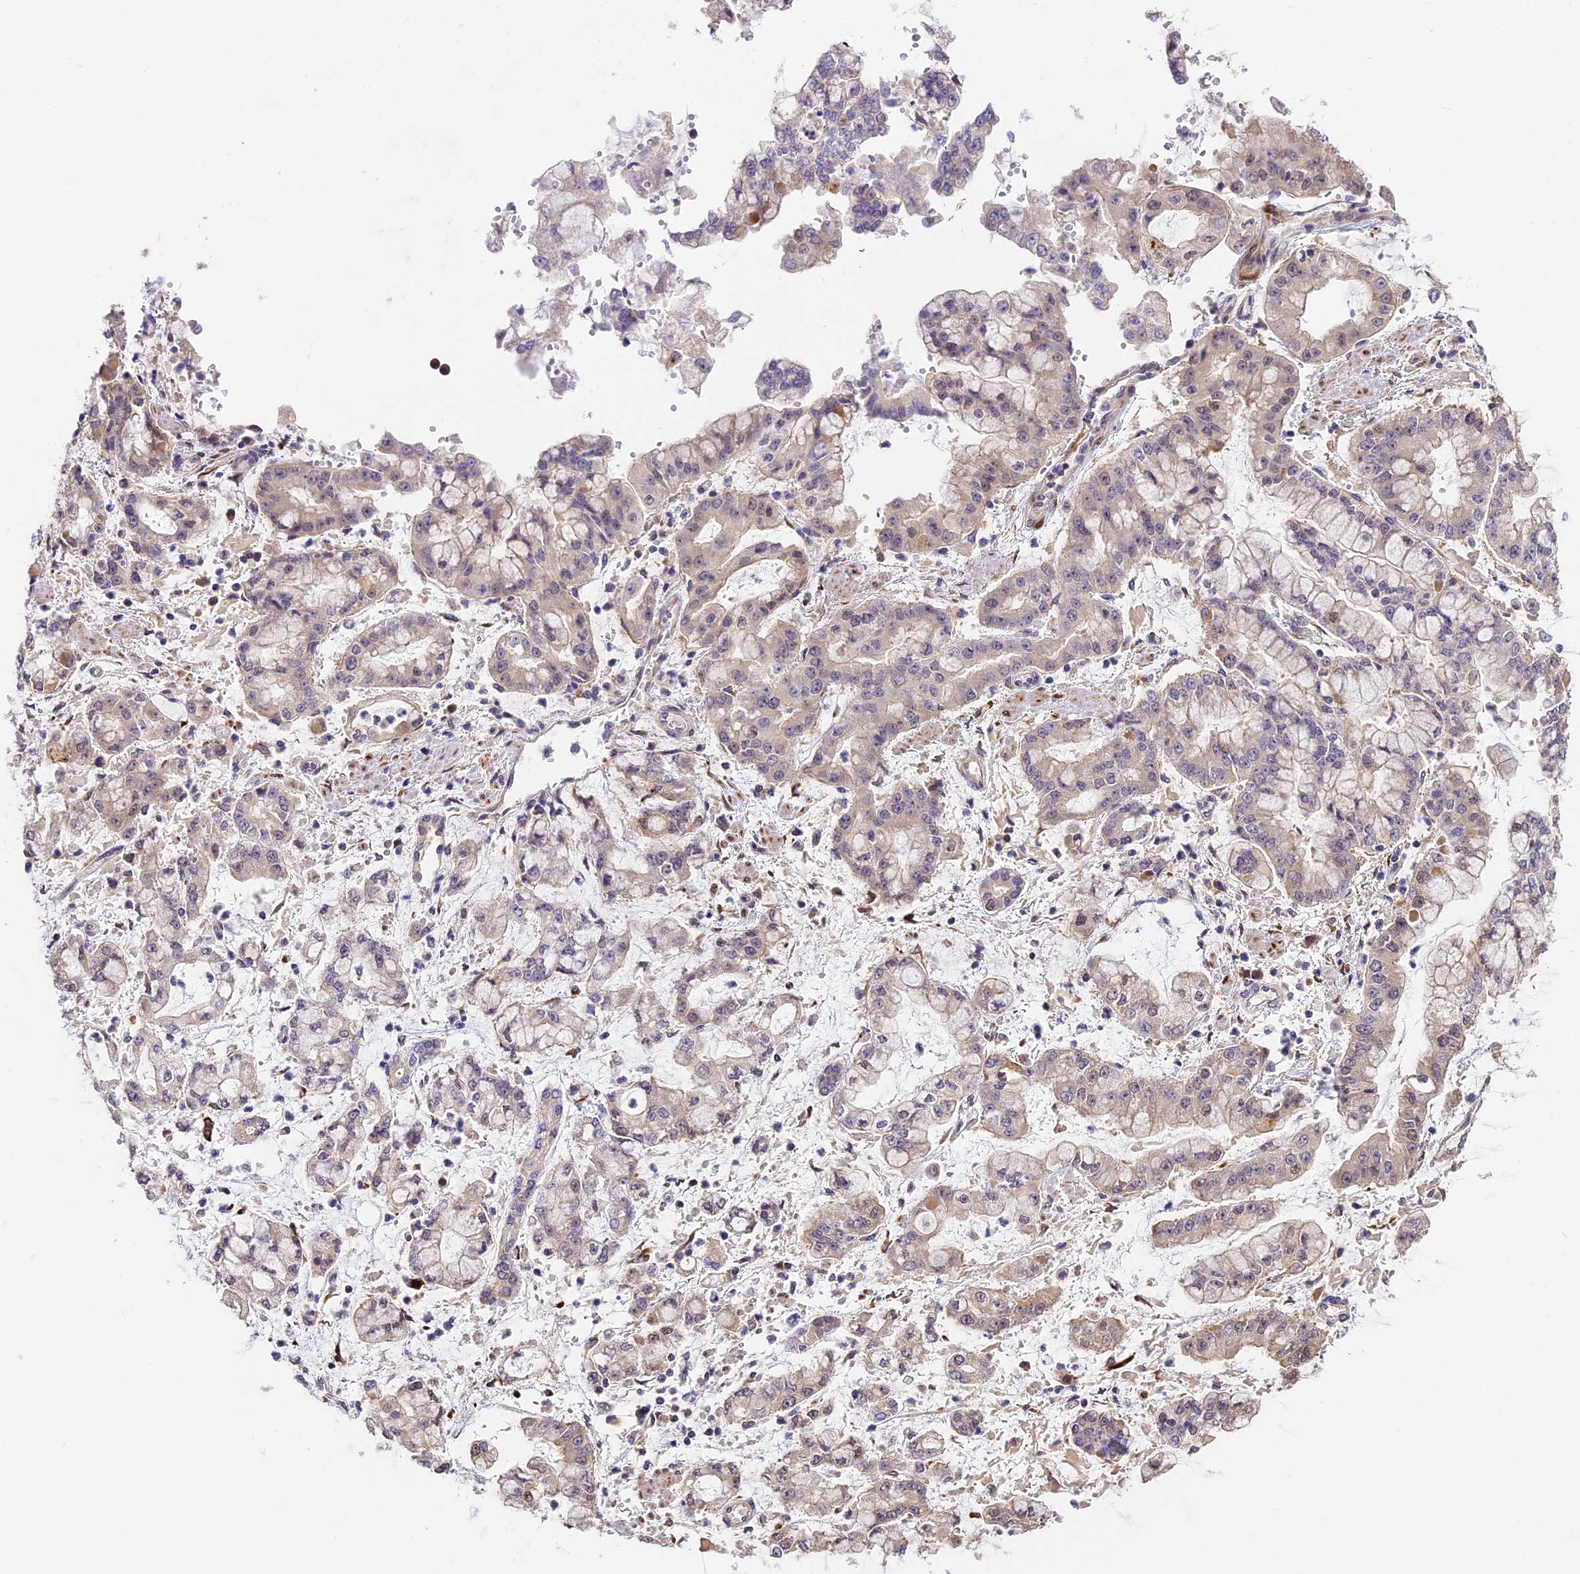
{"staining": {"intensity": "weak", "quantity": "<25%", "location": "cytoplasmic/membranous"}, "tissue": "stomach cancer", "cell_type": "Tumor cells", "image_type": "cancer", "snomed": [{"axis": "morphology", "description": "Adenocarcinoma, NOS"}, {"axis": "topography", "description": "Stomach"}], "caption": "Tumor cells are negative for brown protein staining in adenocarcinoma (stomach). (DAB immunohistochemistry with hematoxylin counter stain).", "gene": "BSCL2", "patient": {"sex": "male", "age": 76}}